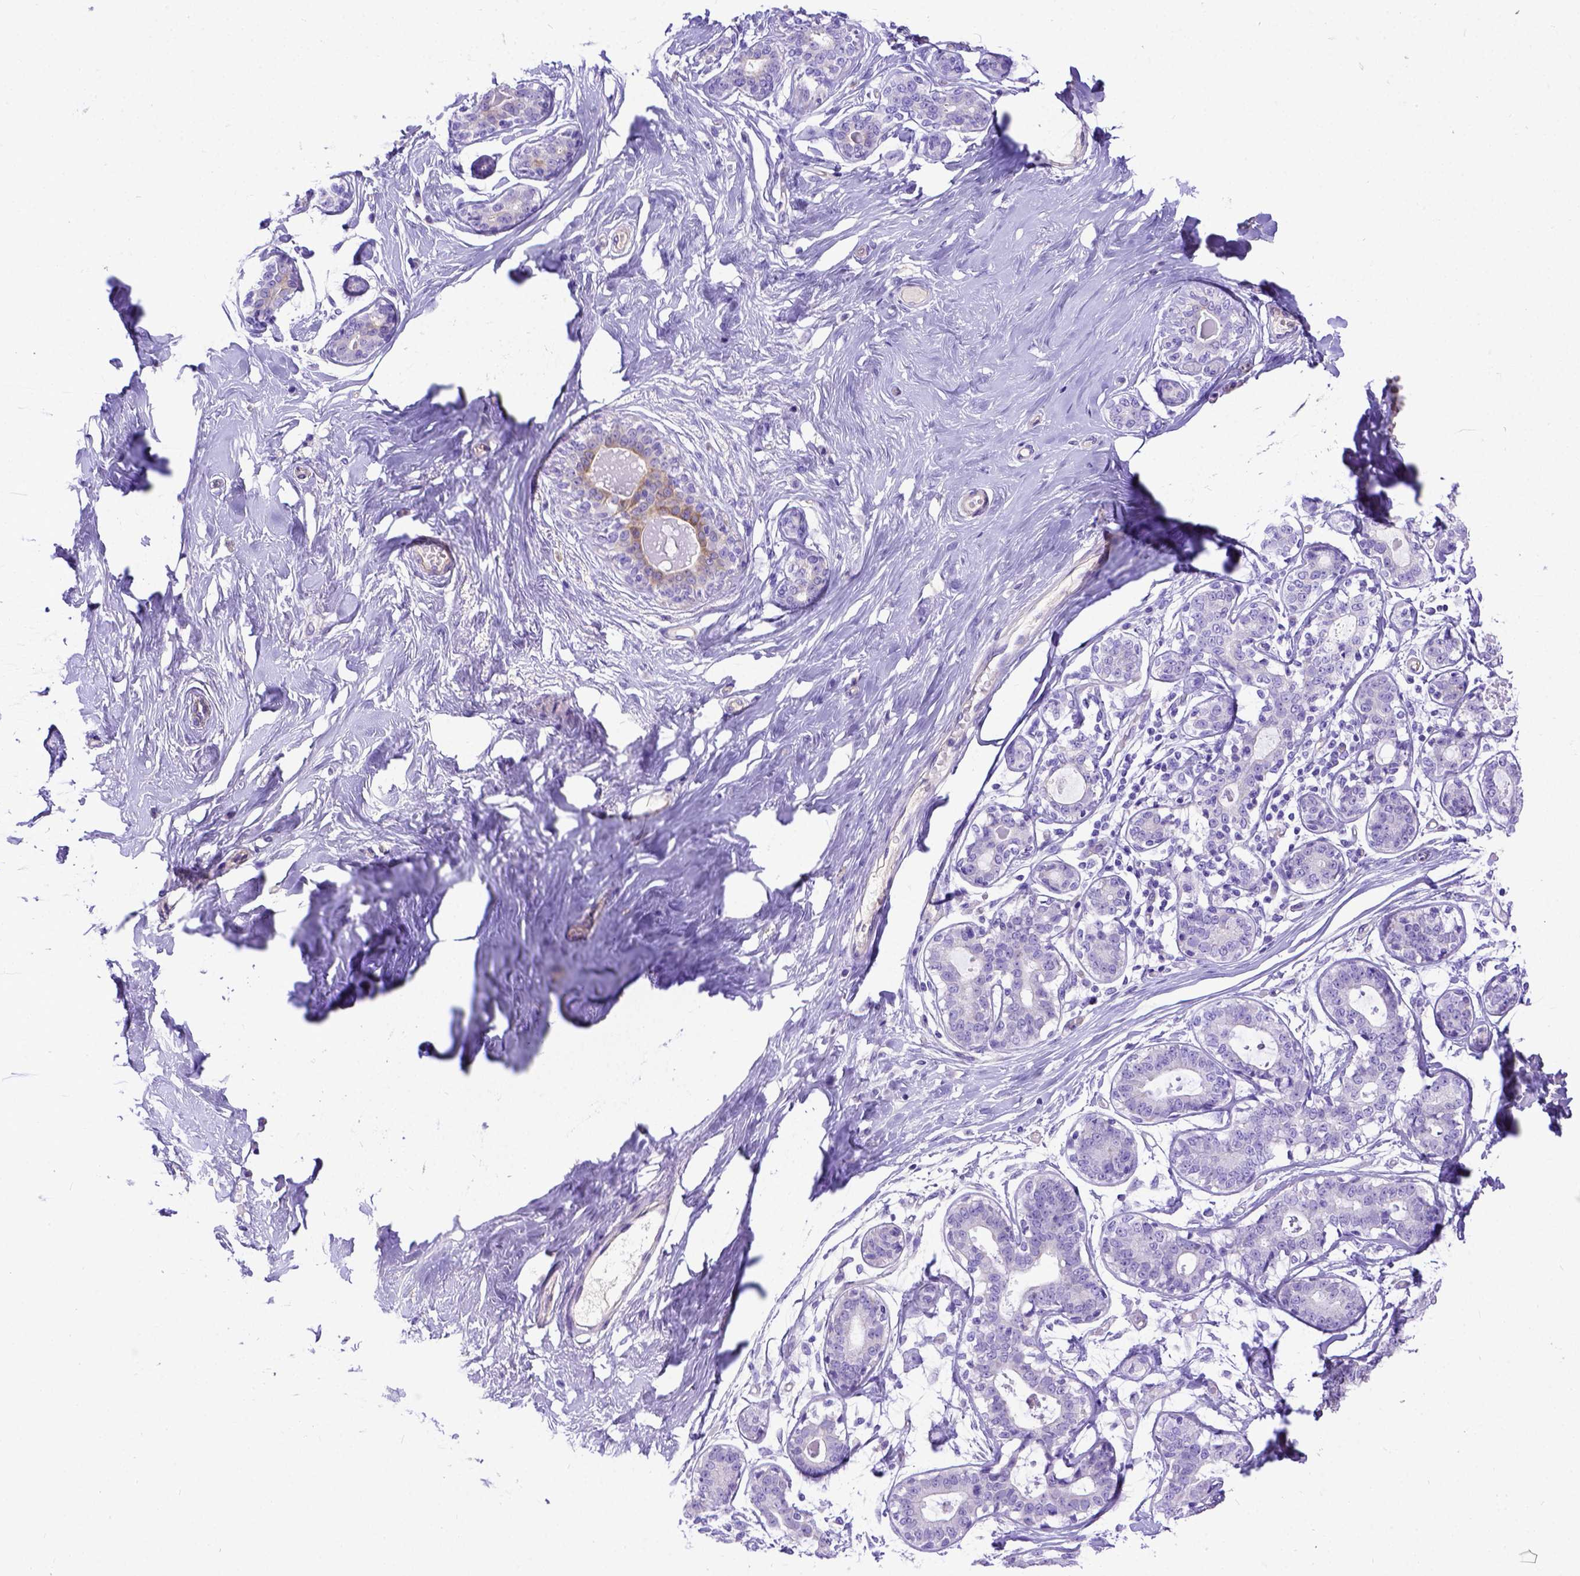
{"staining": {"intensity": "negative", "quantity": "none", "location": "none"}, "tissue": "breast", "cell_type": "Adipocytes", "image_type": "normal", "snomed": [{"axis": "morphology", "description": "Normal tissue, NOS"}, {"axis": "topography", "description": "Skin"}, {"axis": "topography", "description": "Breast"}], "caption": "Human breast stained for a protein using immunohistochemistry (IHC) shows no expression in adipocytes.", "gene": "LRRC18", "patient": {"sex": "female", "age": 43}}